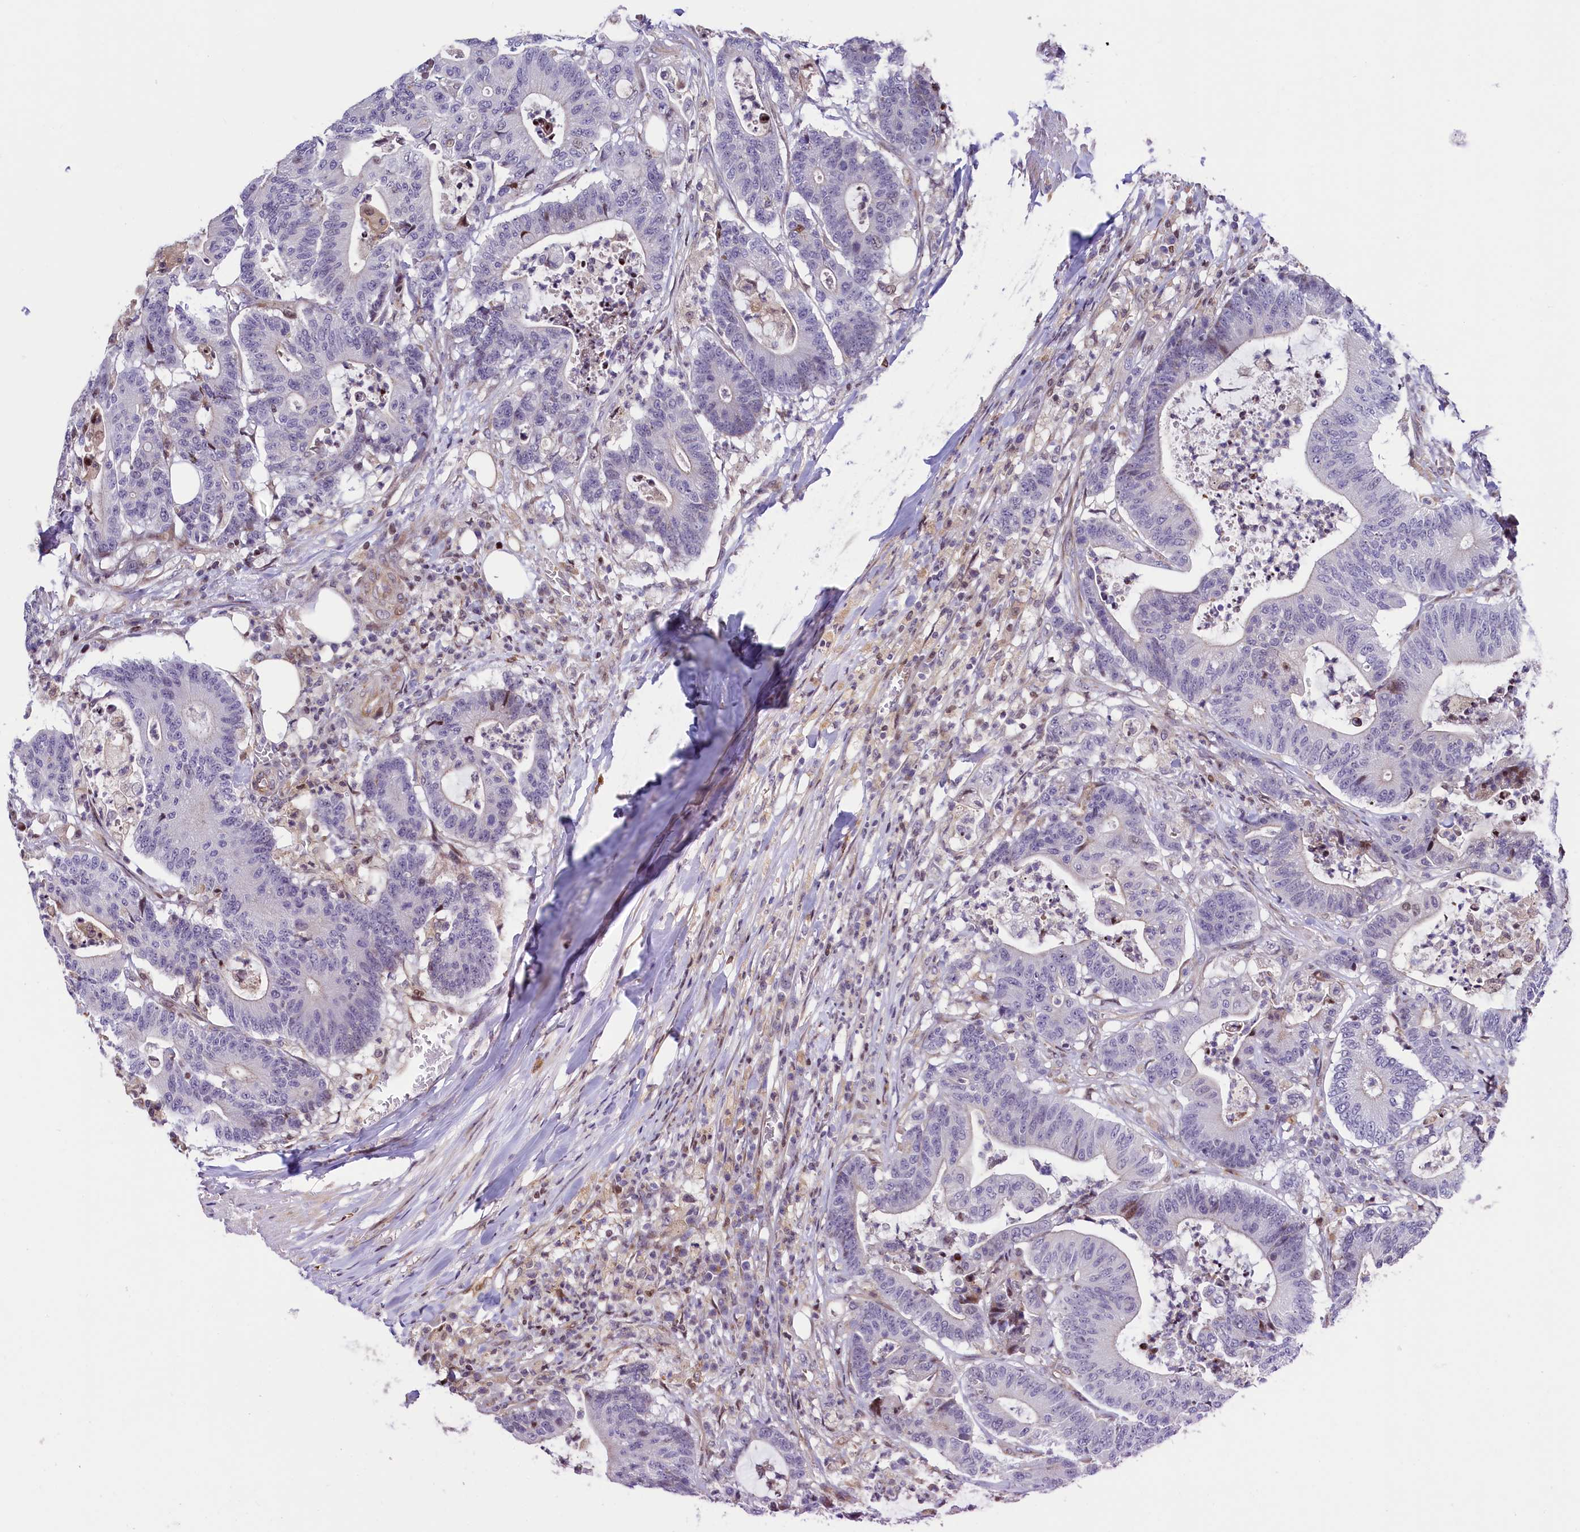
{"staining": {"intensity": "negative", "quantity": "none", "location": "none"}, "tissue": "colorectal cancer", "cell_type": "Tumor cells", "image_type": "cancer", "snomed": [{"axis": "morphology", "description": "Adenocarcinoma, NOS"}, {"axis": "topography", "description": "Colon"}], "caption": "High magnification brightfield microscopy of colorectal cancer (adenocarcinoma) stained with DAB (brown) and counterstained with hematoxylin (blue): tumor cells show no significant staining.", "gene": "TGDS", "patient": {"sex": "female", "age": 84}}